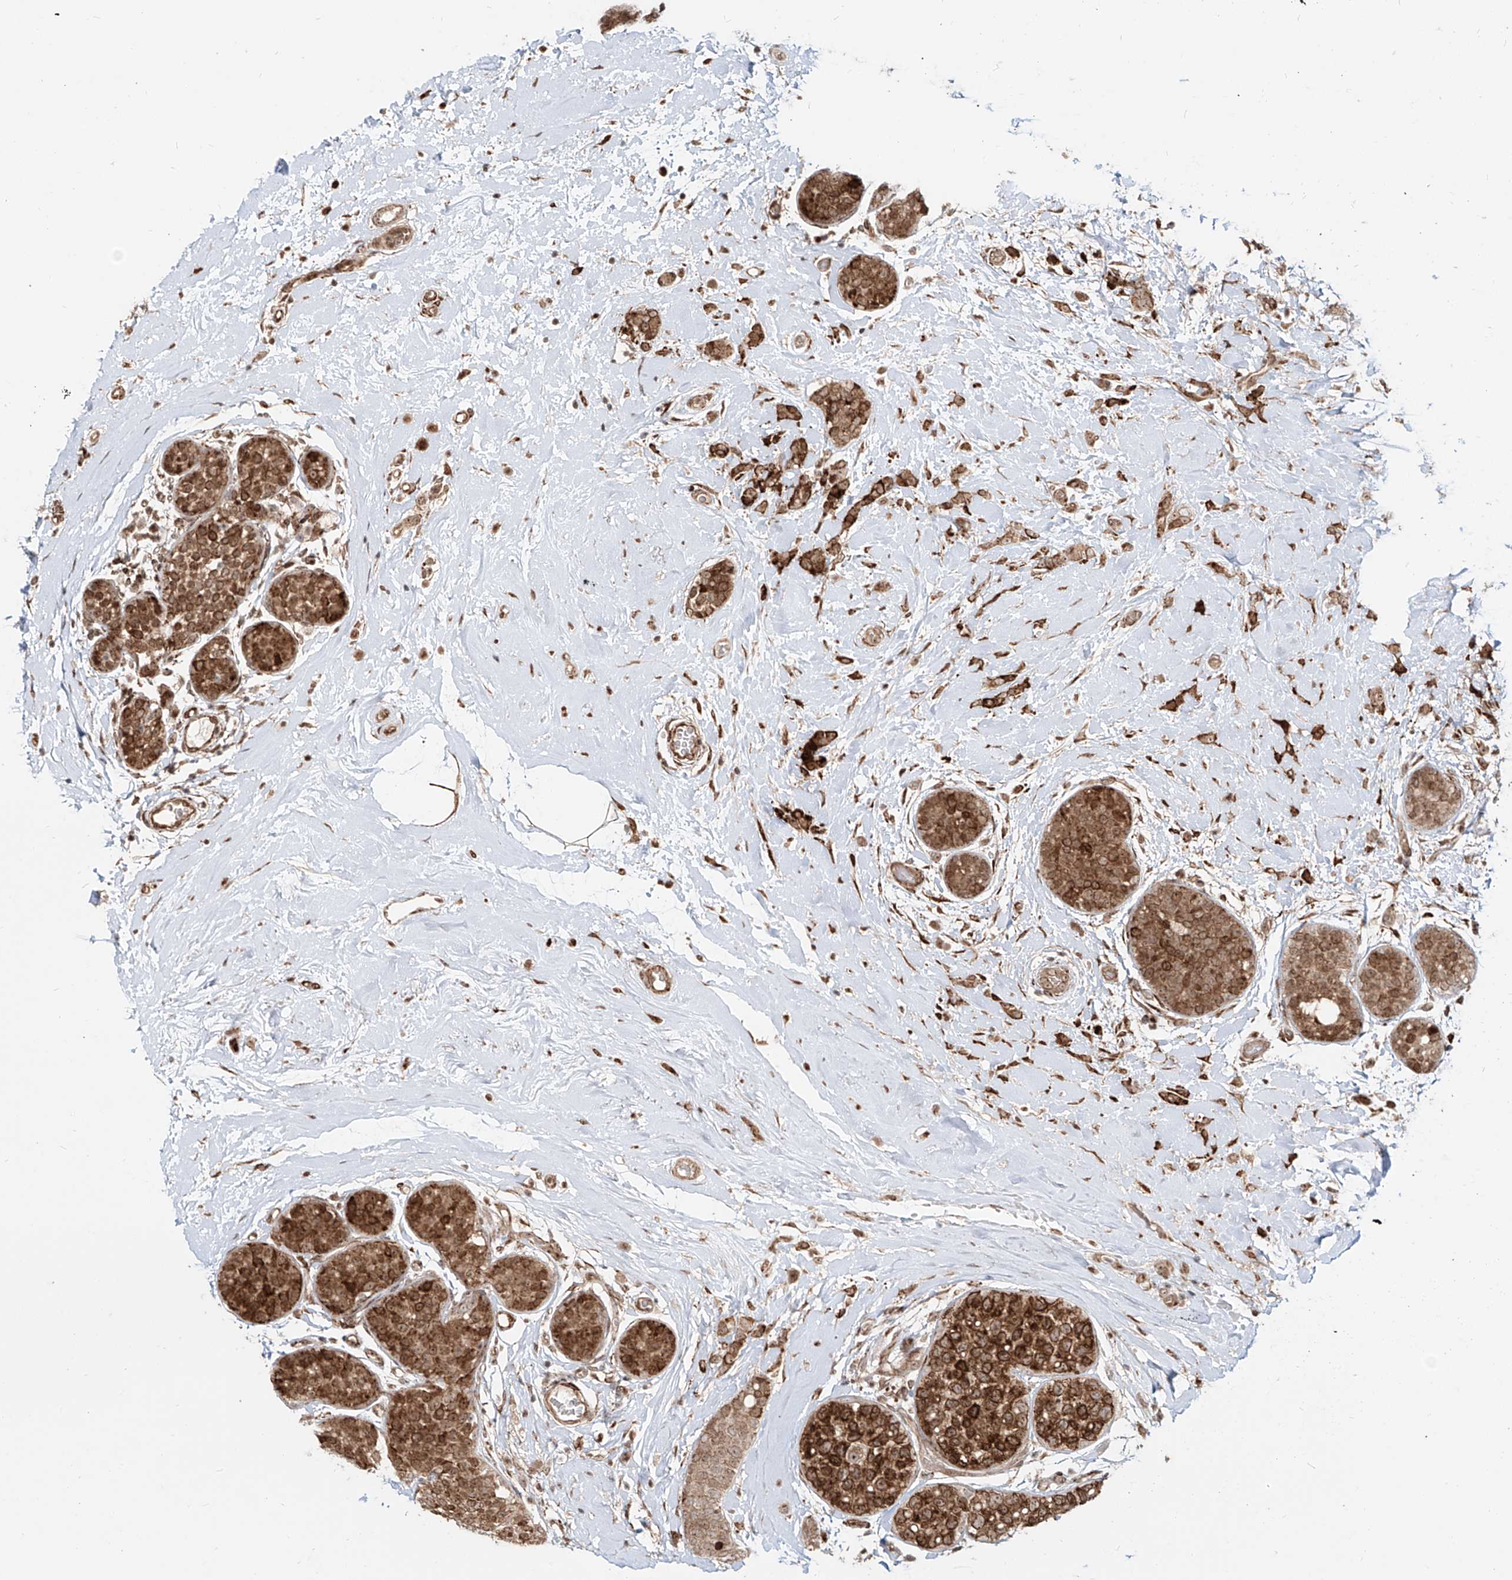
{"staining": {"intensity": "moderate", "quantity": ">75%", "location": "cytoplasmic/membranous,nuclear"}, "tissue": "breast cancer", "cell_type": "Tumor cells", "image_type": "cancer", "snomed": [{"axis": "morphology", "description": "Lobular carcinoma, in situ"}, {"axis": "morphology", "description": "Lobular carcinoma"}, {"axis": "topography", "description": "Breast"}], "caption": "IHC histopathology image of human lobular carcinoma in situ (breast) stained for a protein (brown), which displays medium levels of moderate cytoplasmic/membranous and nuclear expression in approximately >75% of tumor cells.", "gene": "ZNF710", "patient": {"sex": "female", "age": 41}}